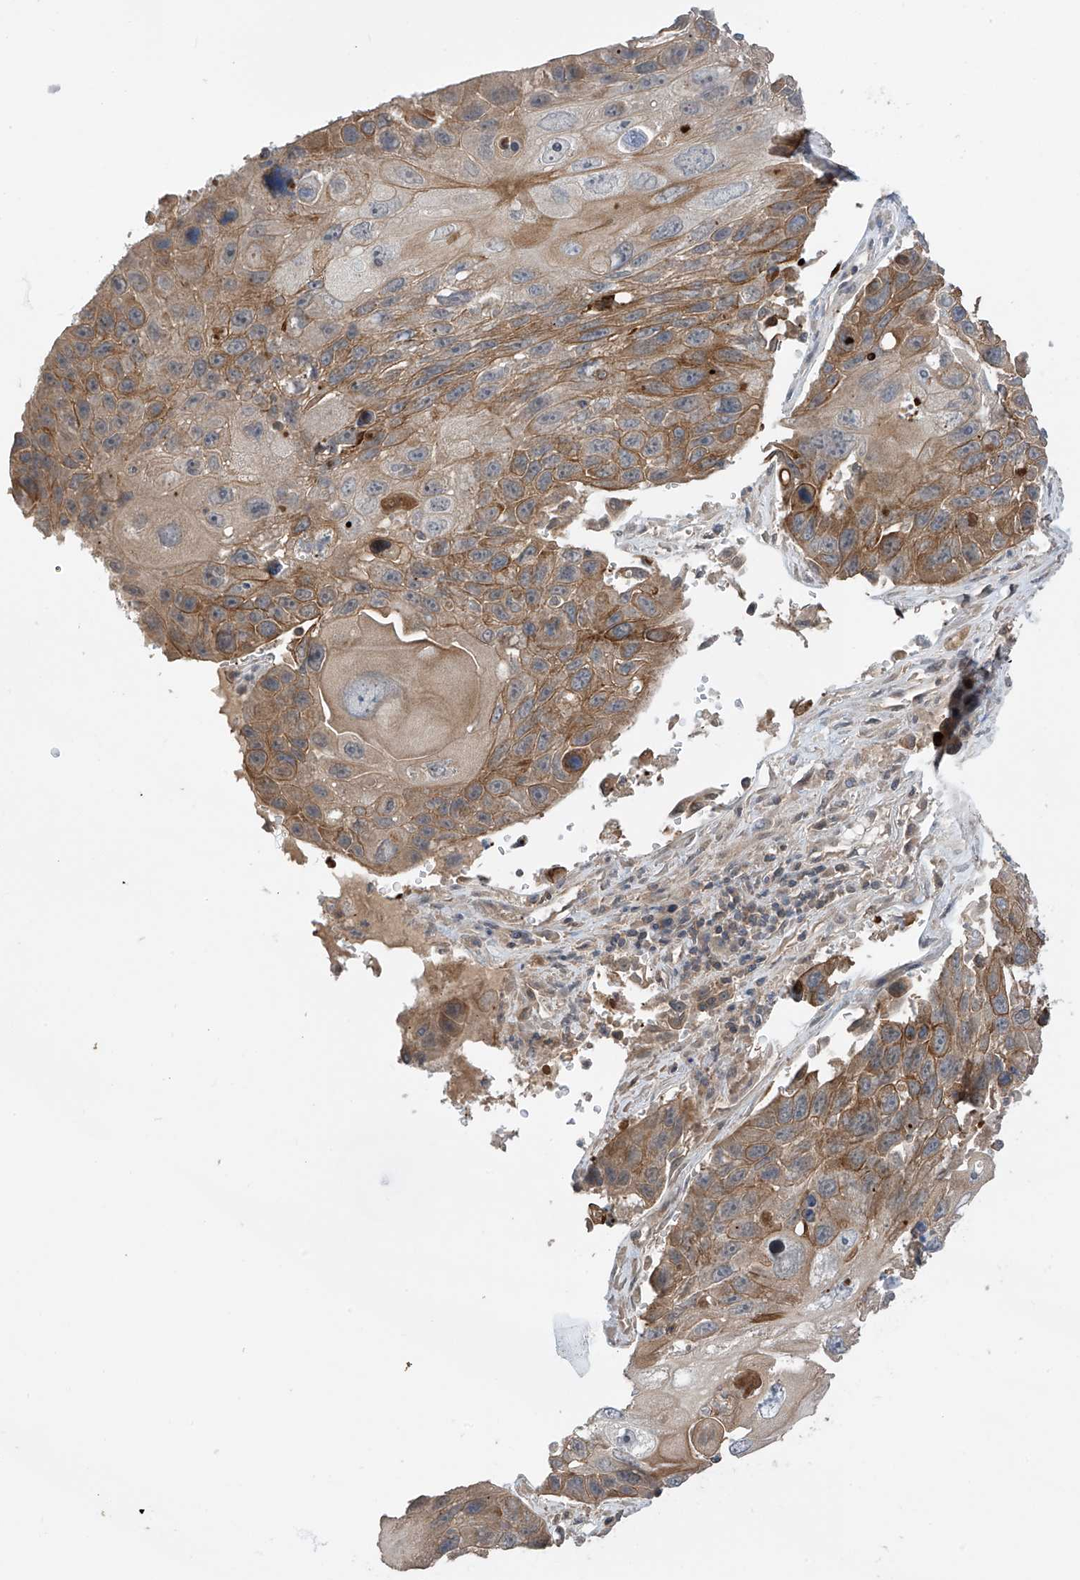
{"staining": {"intensity": "moderate", "quantity": "25%-75%", "location": "cytoplasmic/membranous"}, "tissue": "lung cancer", "cell_type": "Tumor cells", "image_type": "cancer", "snomed": [{"axis": "morphology", "description": "Squamous cell carcinoma, NOS"}, {"axis": "topography", "description": "Lung"}], "caption": "IHC histopathology image of neoplastic tissue: squamous cell carcinoma (lung) stained using IHC exhibits medium levels of moderate protein expression localized specifically in the cytoplasmic/membranous of tumor cells, appearing as a cytoplasmic/membranous brown color.", "gene": "RPAIN", "patient": {"sex": "male", "age": 61}}